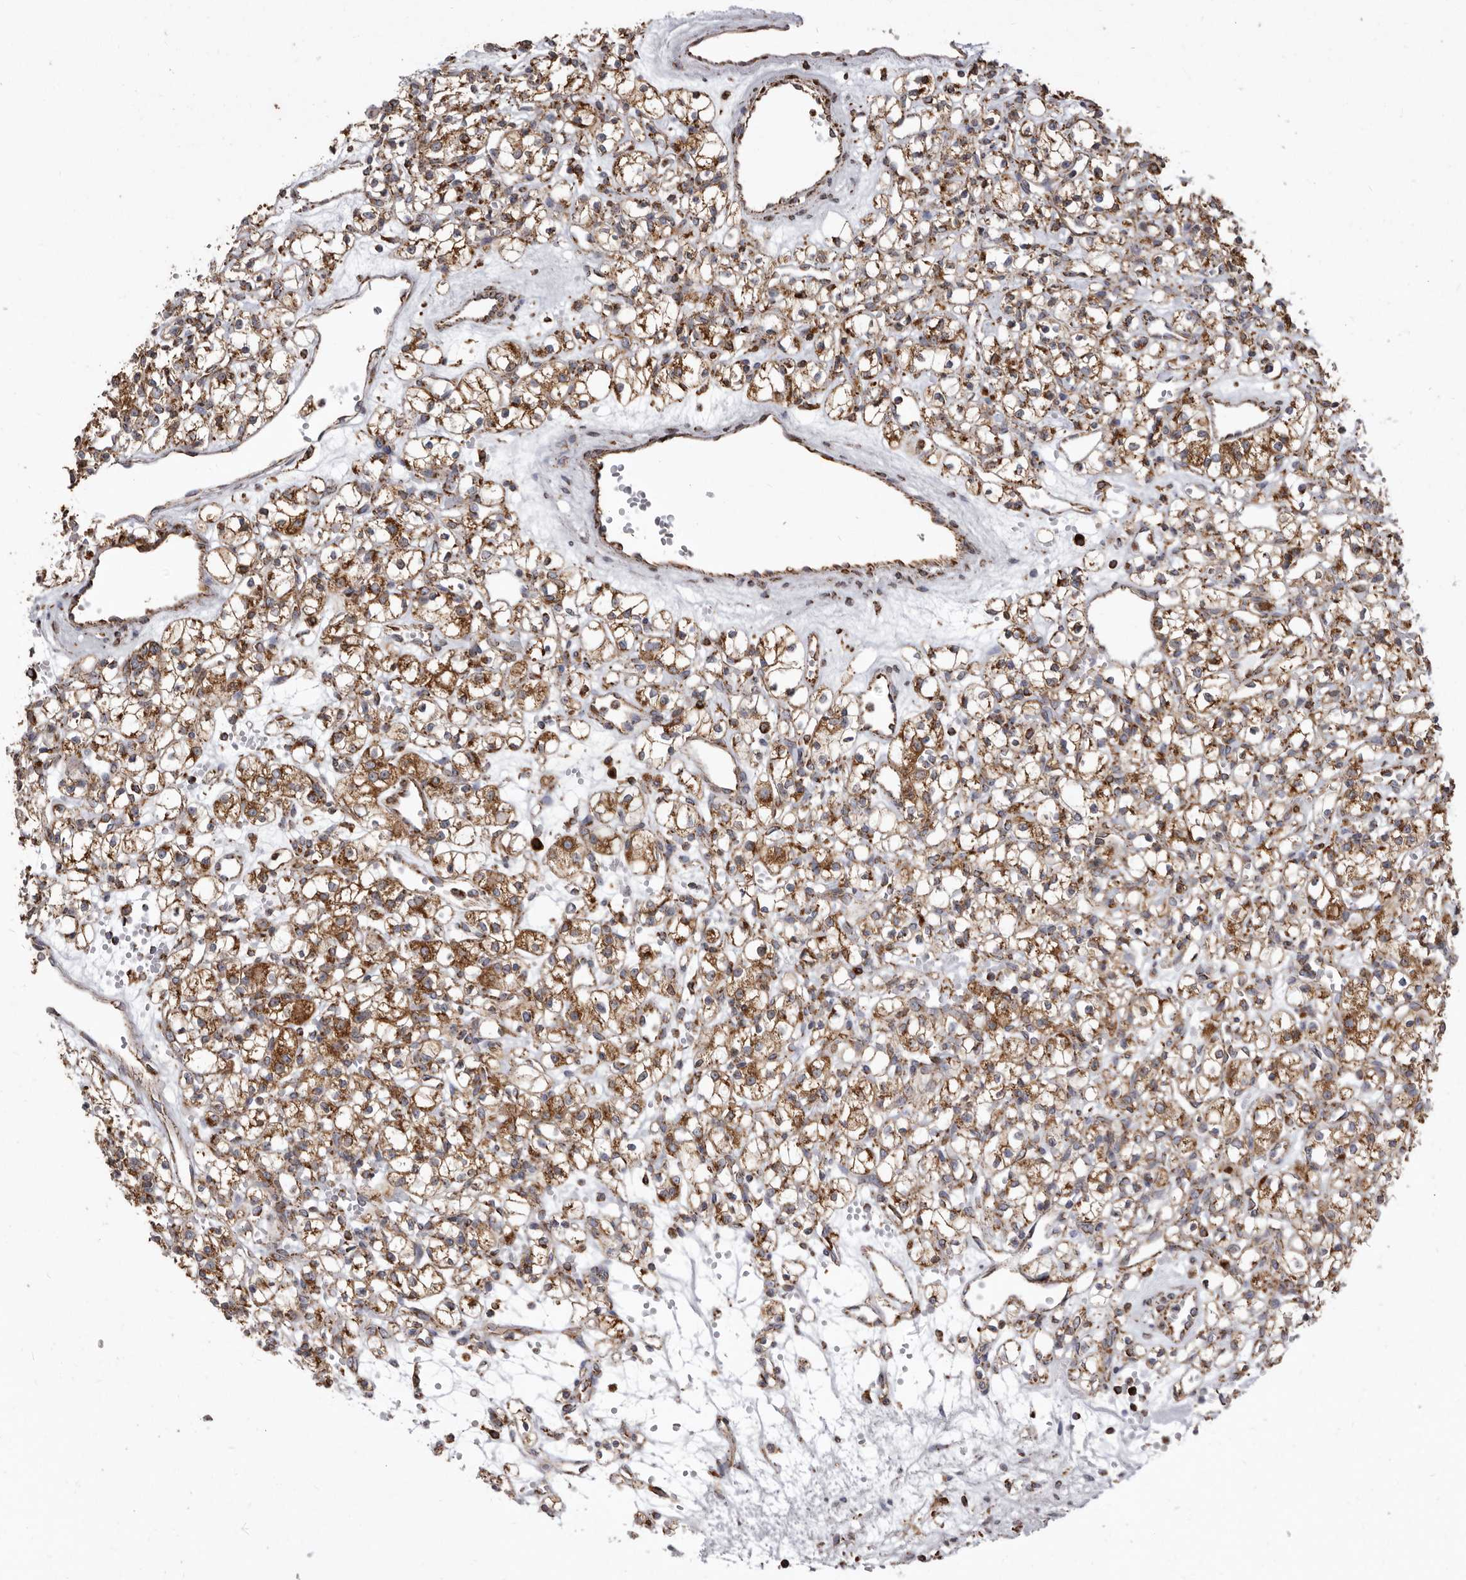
{"staining": {"intensity": "moderate", "quantity": ">75%", "location": "cytoplasmic/membranous"}, "tissue": "renal cancer", "cell_type": "Tumor cells", "image_type": "cancer", "snomed": [{"axis": "morphology", "description": "Adenocarcinoma, NOS"}, {"axis": "topography", "description": "Kidney"}], "caption": "High-magnification brightfield microscopy of renal adenocarcinoma stained with DAB (brown) and counterstained with hematoxylin (blue). tumor cells exhibit moderate cytoplasmic/membranous staining is identified in approximately>75% of cells.", "gene": "CDK5RAP3", "patient": {"sex": "female", "age": 59}}